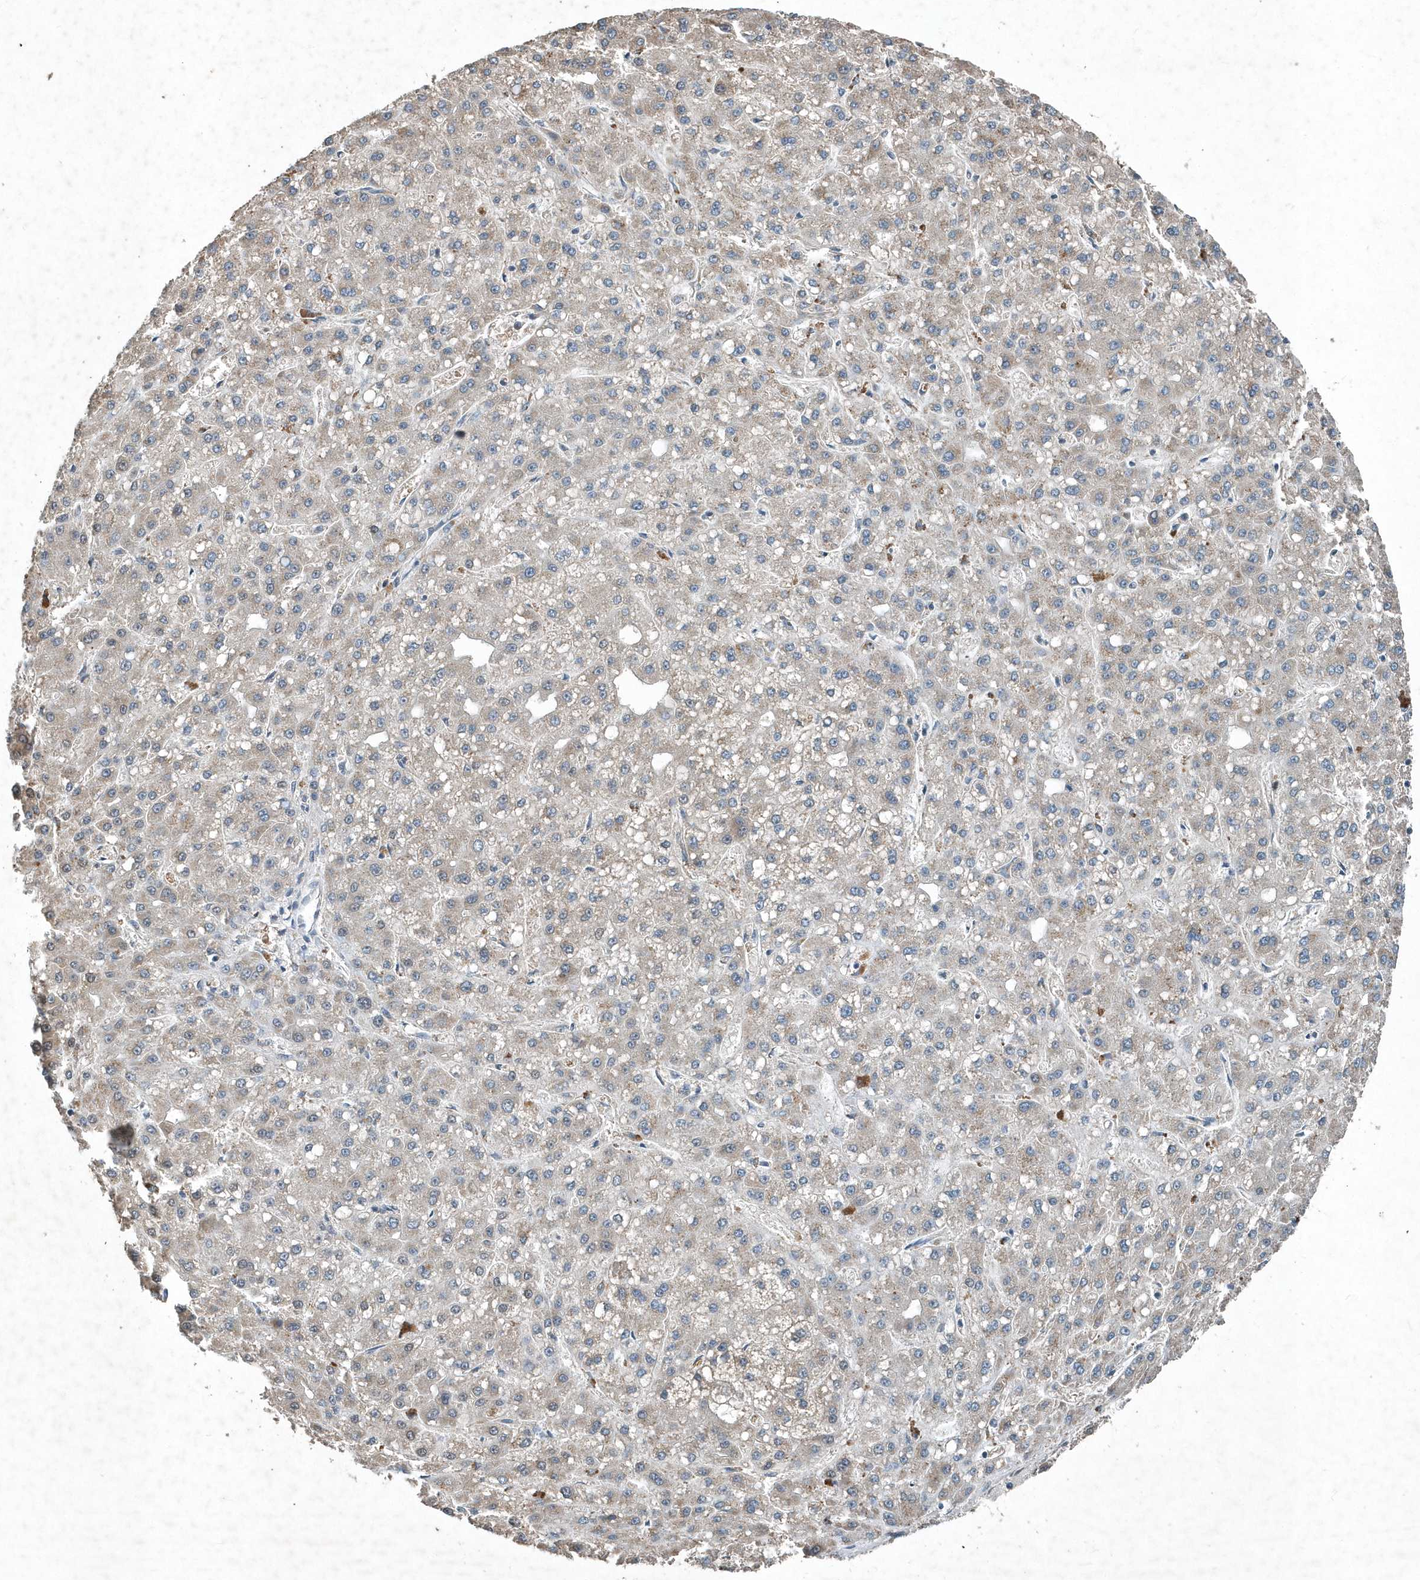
{"staining": {"intensity": "negative", "quantity": "none", "location": "none"}, "tissue": "liver cancer", "cell_type": "Tumor cells", "image_type": "cancer", "snomed": [{"axis": "morphology", "description": "Carcinoma, Hepatocellular, NOS"}, {"axis": "topography", "description": "Liver"}], "caption": "High magnification brightfield microscopy of liver cancer (hepatocellular carcinoma) stained with DAB (3,3'-diaminobenzidine) (brown) and counterstained with hematoxylin (blue): tumor cells show no significant expression. Nuclei are stained in blue.", "gene": "SCFD2", "patient": {"sex": "male", "age": 67}}